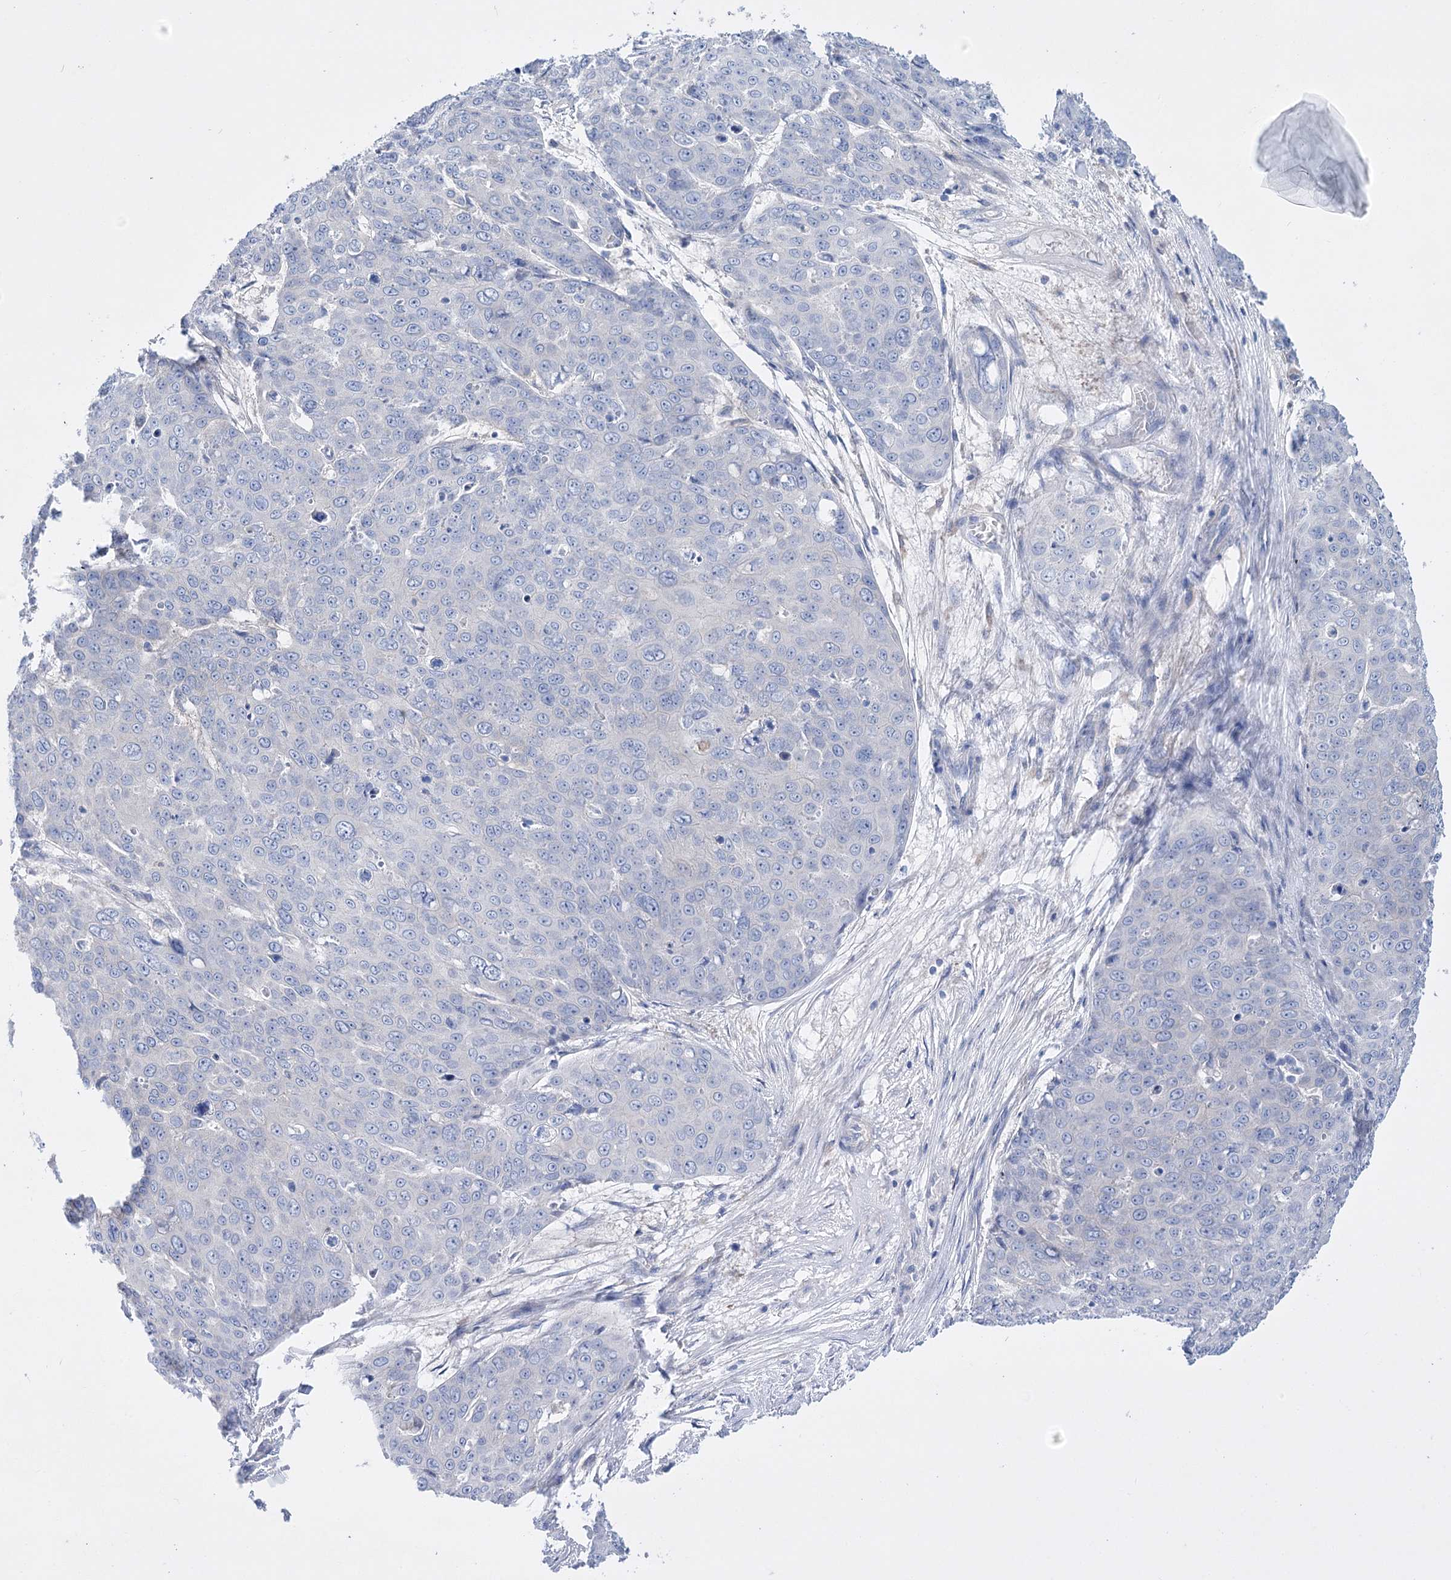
{"staining": {"intensity": "negative", "quantity": "none", "location": "none"}, "tissue": "skin cancer", "cell_type": "Tumor cells", "image_type": "cancer", "snomed": [{"axis": "morphology", "description": "Squamous cell carcinoma, NOS"}, {"axis": "topography", "description": "Skin"}], "caption": "Tumor cells show no significant protein staining in skin cancer (squamous cell carcinoma). (DAB immunohistochemistry (IHC) with hematoxylin counter stain).", "gene": "LRRC34", "patient": {"sex": "male", "age": 71}}